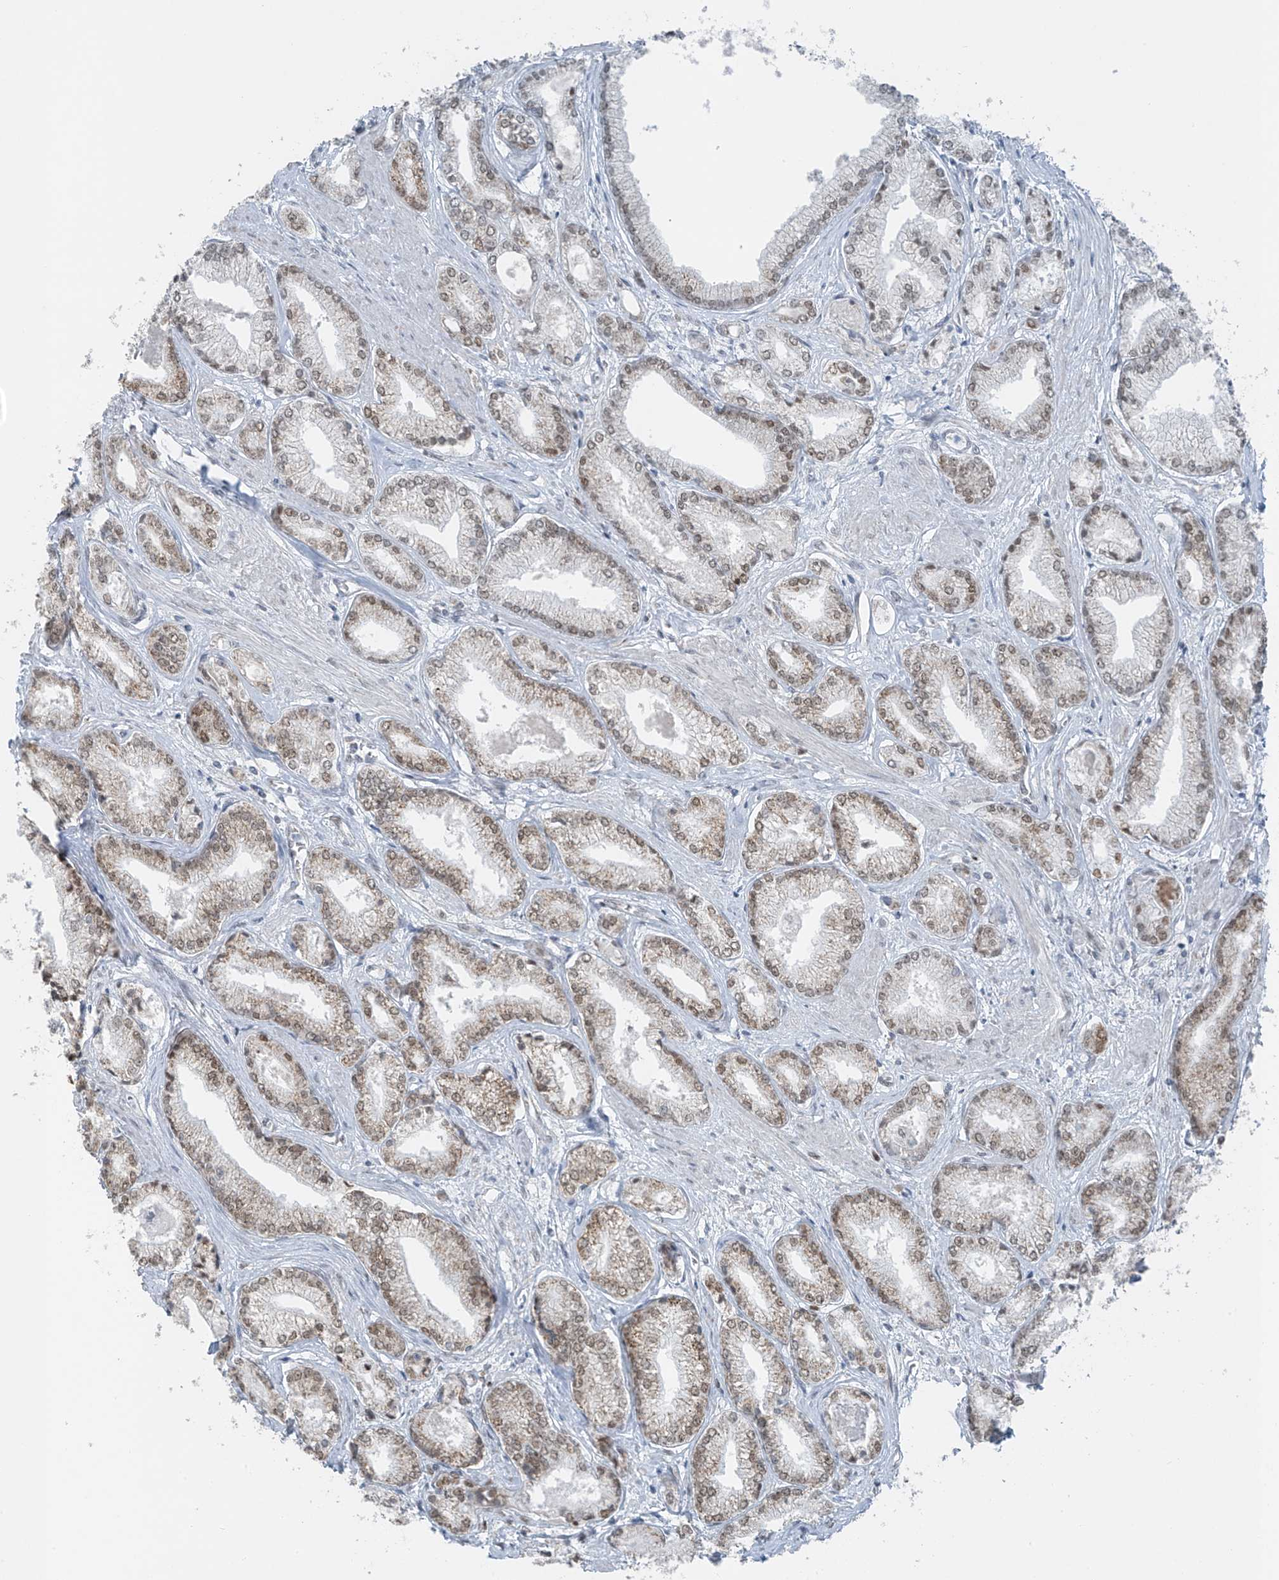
{"staining": {"intensity": "weak", "quantity": "25%-75%", "location": "nuclear"}, "tissue": "prostate cancer", "cell_type": "Tumor cells", "image_type": "cancer", "snomed": [{"axis": "morphology", "description": "Adenocarcinoma, Low grade"}, {"axis": "topography", "description": "Prostate"}], "caption": "Protein analysis of prostate low-grade adenocarcinoma tissue reveals weak nuclear expression in about 25%-75% of tumor cells. (DAB = brown stain, brightfield microscopy at high magnification).", "gene": "WRNIP1", "patient": {"sex": "male", "age": 60}}